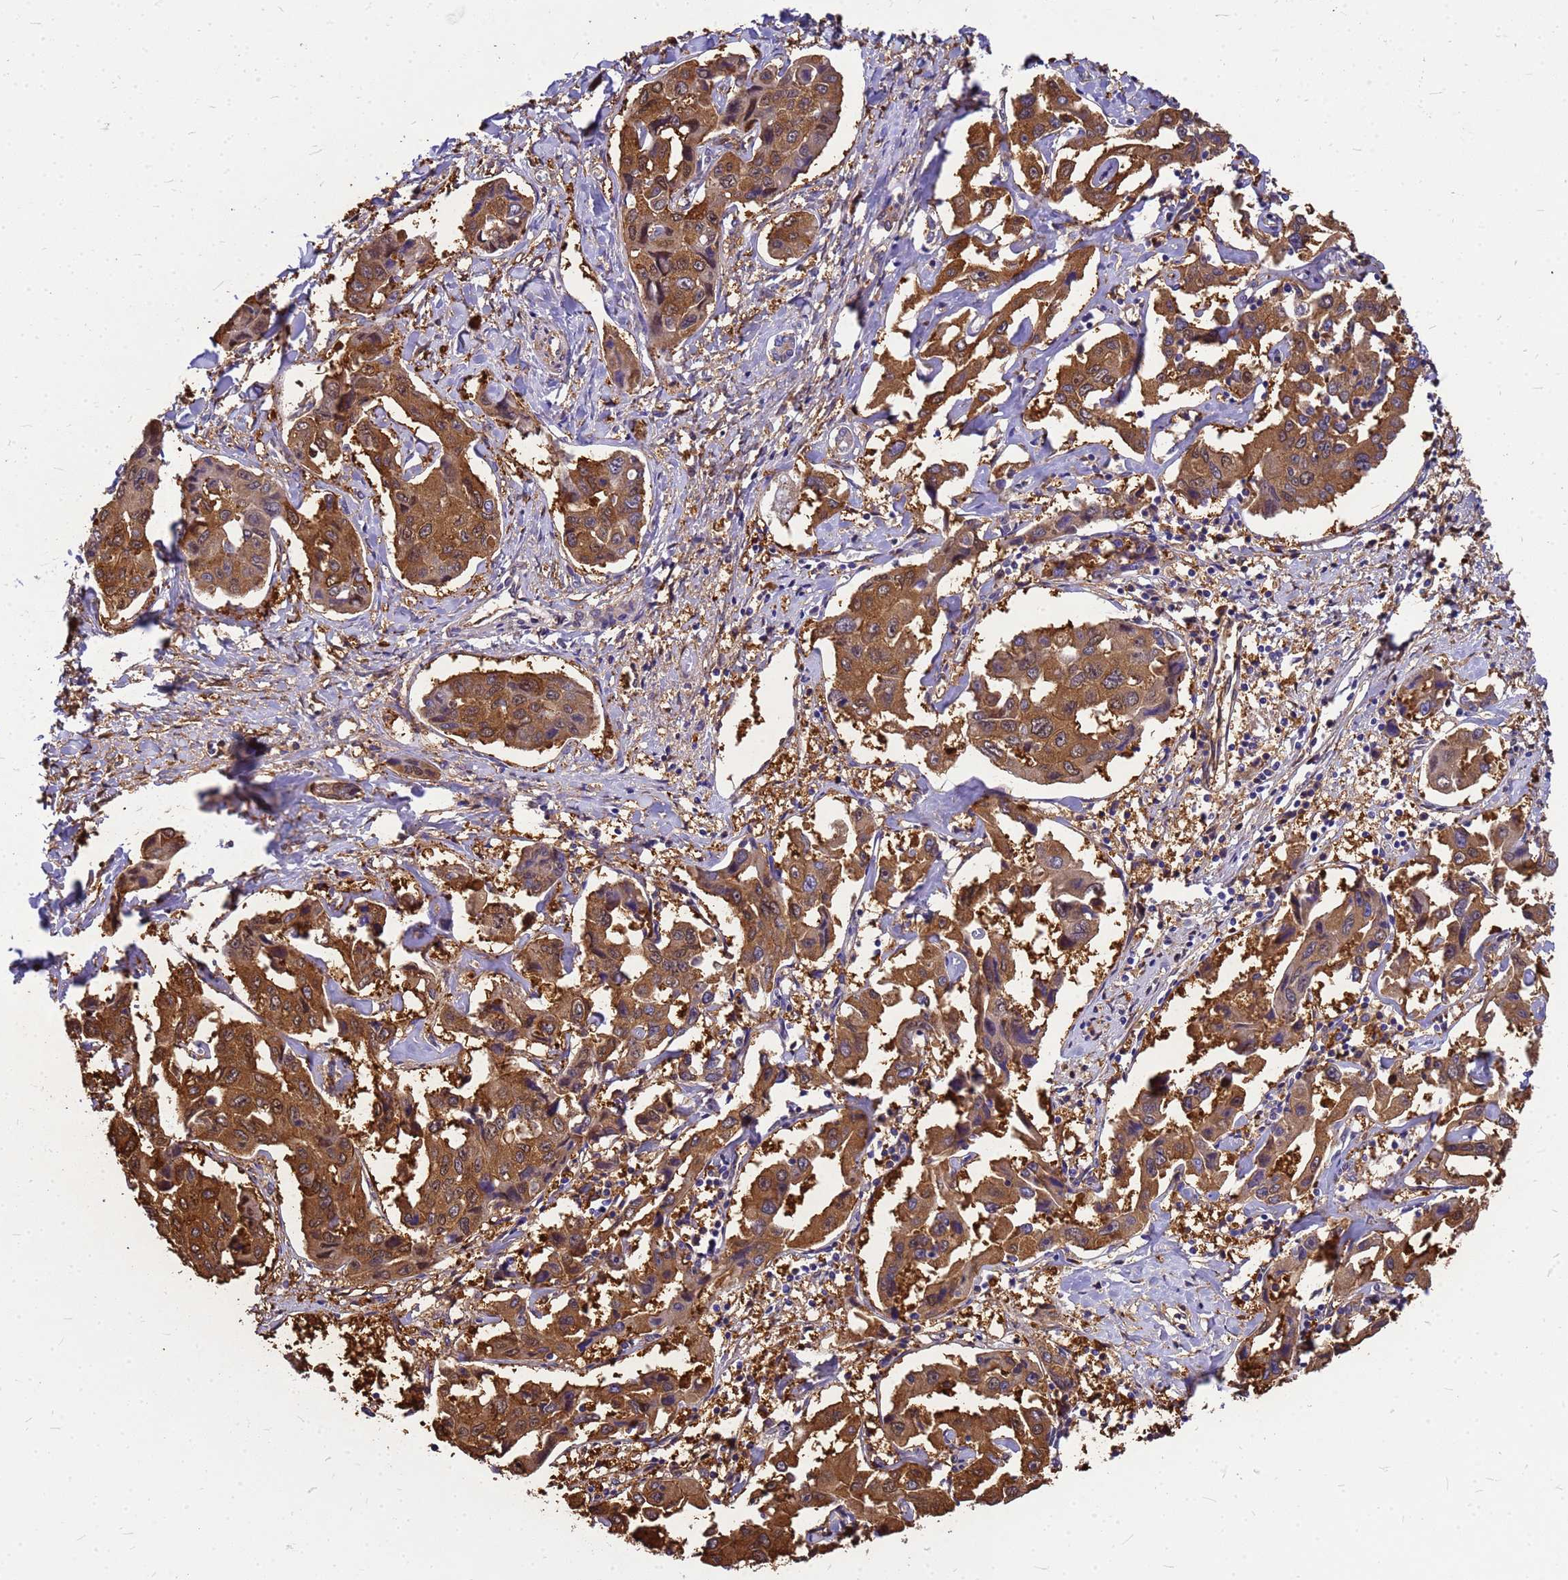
{"staining": {"intensity": "moderate", "quantity": ">75%", "location": "cytoplasmic/membranous"}, "tissue": "liver cancer", "cell_type": "Tumor cells", "image_type": "cancer", "snomed": [{"axis": "morphology", "description": "Cholangiocarcinoma"}, {"axis": "topography", "description": "Liver"}], "caption": "IHC staining of liver cancer (cholangiocarcinoma), which shows medium levels of moderate cytoplasmic/membranous staining in about >75% of tumor cells indicating moderate cytoplasmic/membranous protein expression. The staining was performed using DAB (3,3'-diaminobenzidine) (brown) for protein detection and nuclei were counterstained in hematoxylin (blue).", "gene": "GID4", "patient": {"sex": "male", "age": 59}}